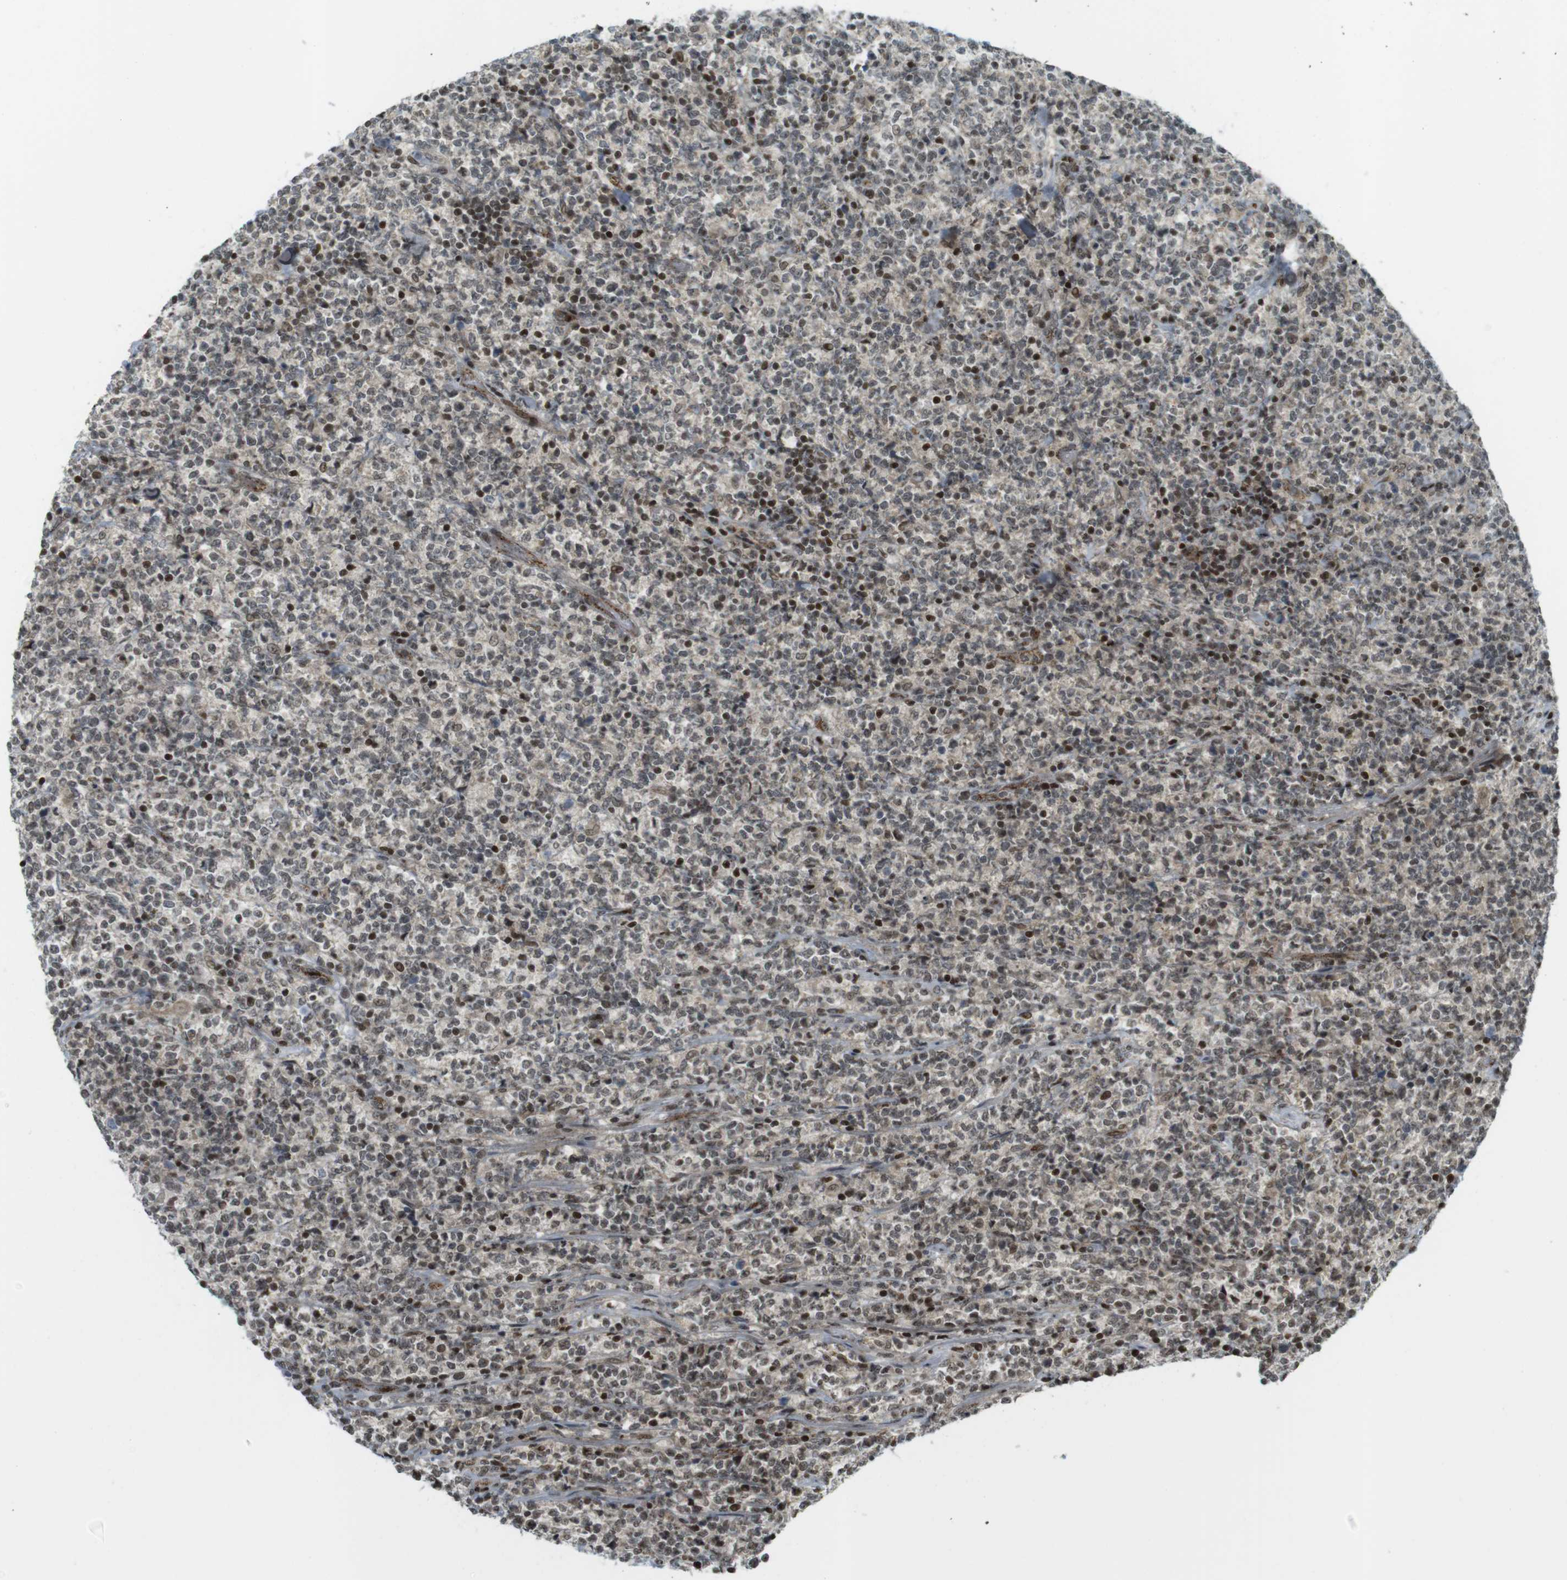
{"staining": {"intensity": "weak", "quantity": "25%-75%", "location": "nuclear"}, "tissue": "lymphoma", "cell_type": "Tumor cells", "image_type": "cancer", "snomed": [{"axis": "morphology", "description": "Malignant lymphoma, non-Hodgkin's type, High grade"}, {"axis": "topography", "description": "Soft tissue"}], "caption": "The image displays staining of lymphoma, revealing weak nuclear protein staining (brown color) within tumor cells.", "gene": "PPP1R13B", "patient": {"sex": "male", "age": 18}}